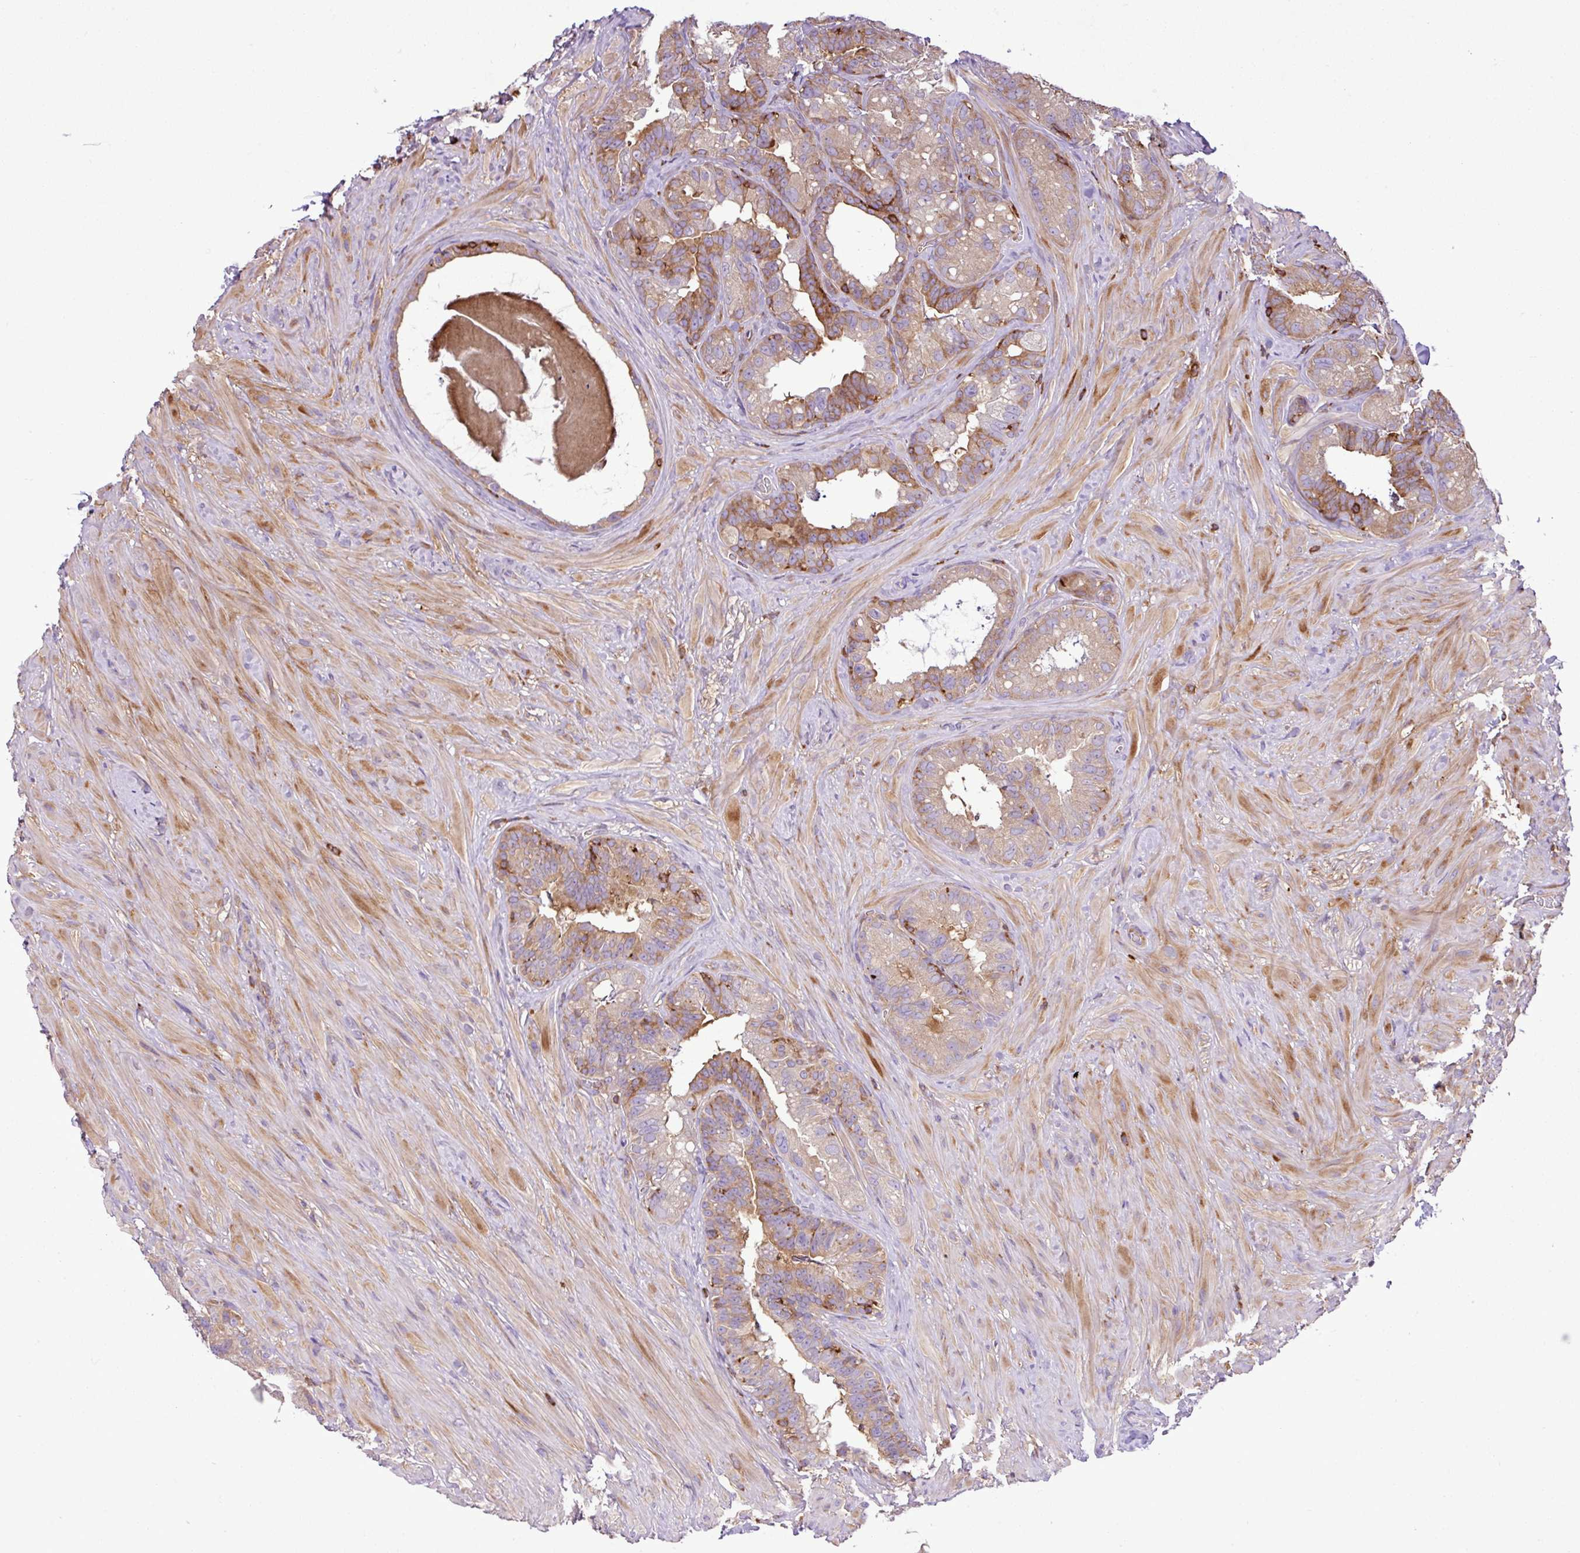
{"staining": {"intensity": "moderate", "quantity": ">75%", "location": "cytoplasmic/membranous"}, "tissue": "seminal vesicle", "cell_type": "Glandular cells", "image_type": "normal", "snomed": [{"axis": "morphology", "description": "Normal tissue, NOS"}, {"axis": "topography", "description": "Seminal veicle"}], "caption": "Immunohistochemical staining of unremarkable seminal vesicle demonstrates moderate cytoplasmic/membranous protein expression in about >75% of glandular cells.", "gene": "PGAP6", "patient": {"sex": "male", "age": 60}}